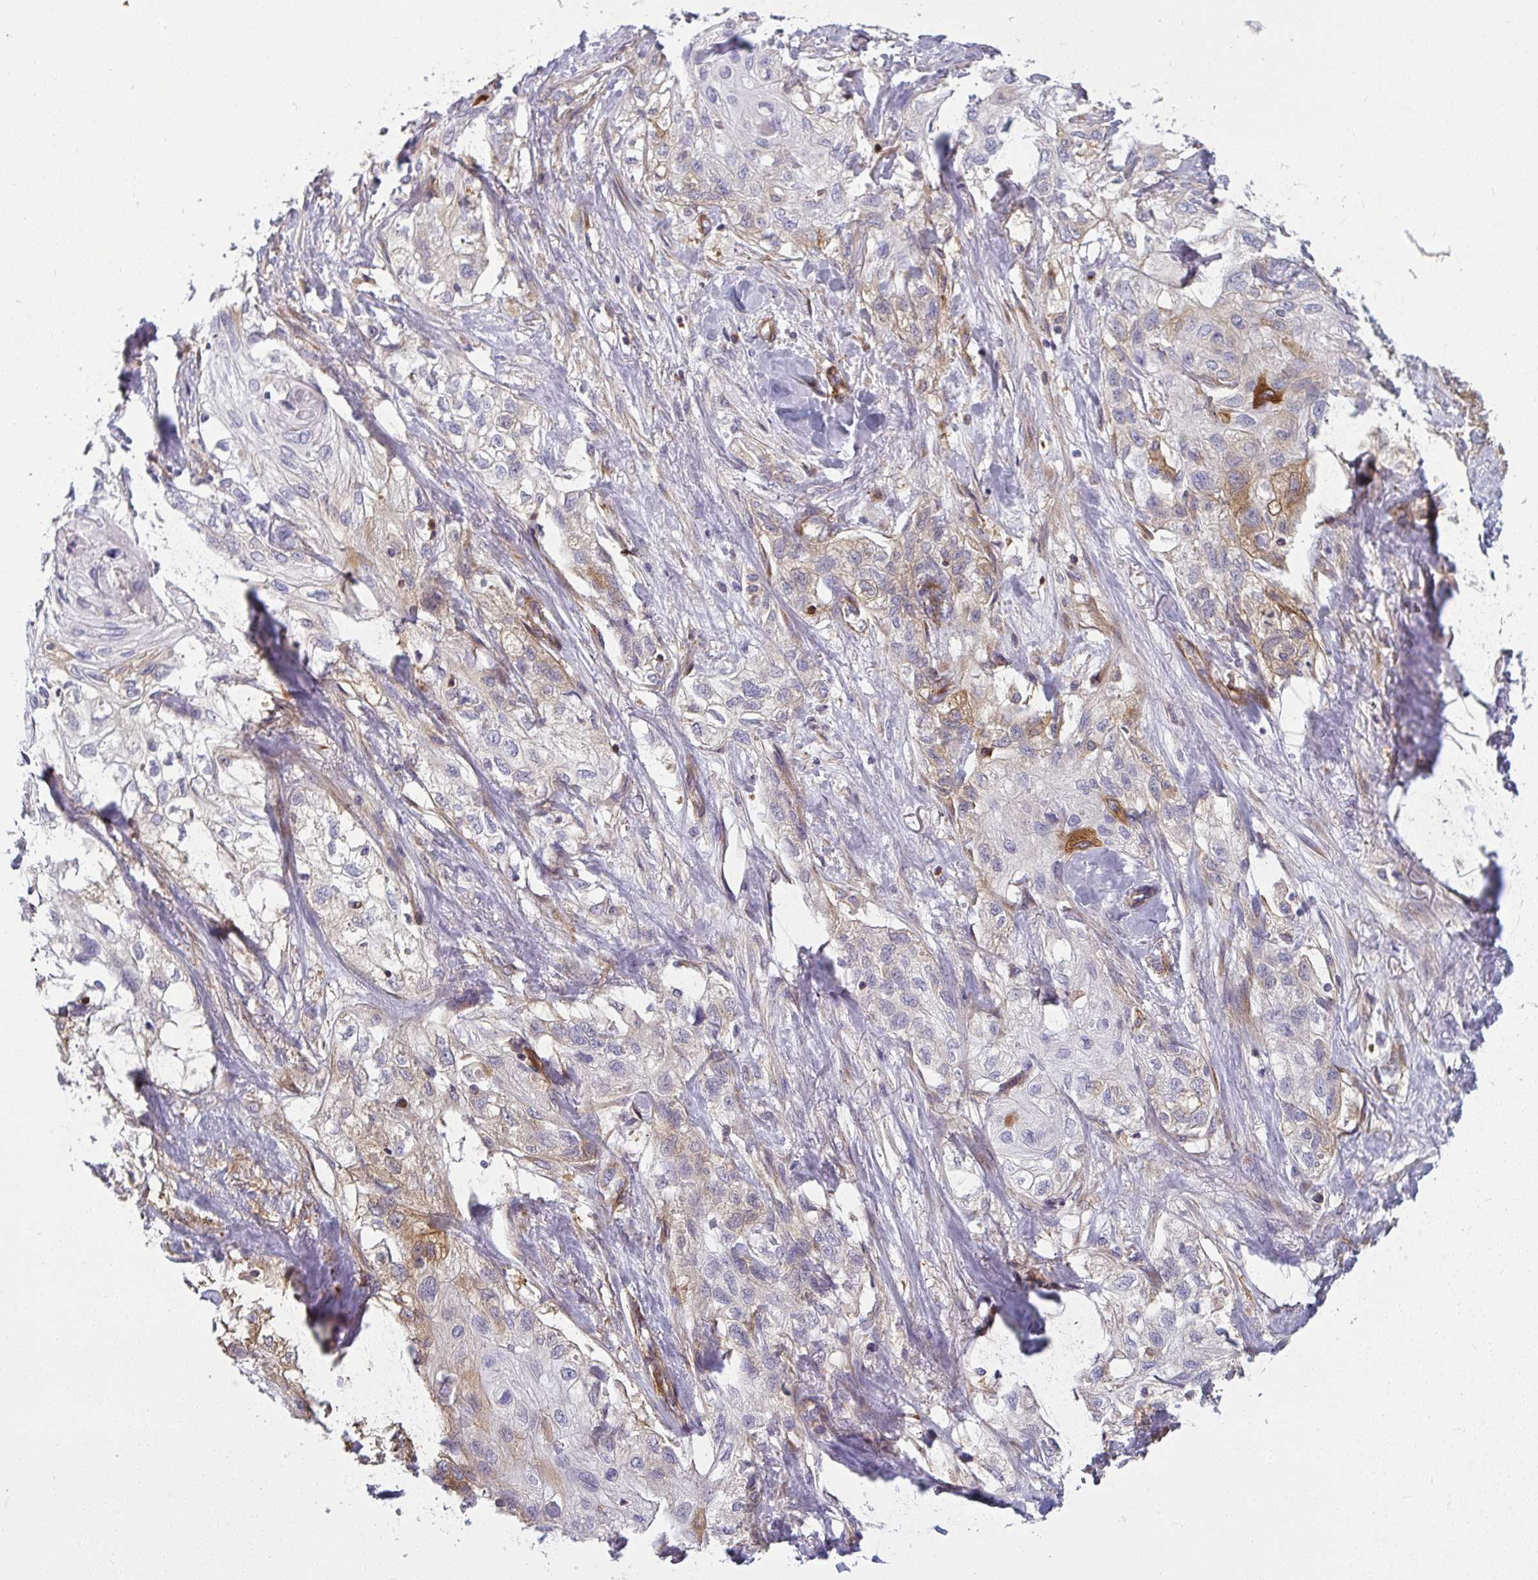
{"staining": {"intensity": "moderate", "quantity": "<25%", "location": "cytoplasmic/membranous"}, "tissue": "skin cancer", "cell_type": "Tumor cells", "image_type": "cancer", "snomed": [{"axis": "morphology", "description": "Squamous cell carcinoma, NOS"}, {"axis": "topography", "description": "Skin"}, {"axis": "topography", "description": "Vulva"}], "caption": "The immunohistochemical stain labels moderate cytoplasmic/membranous expression in tumor cells of squamous cell carcinoma (skin) tissue.", "gene": "IFIT3", "patient": {"sex": "female", "age": 86}}